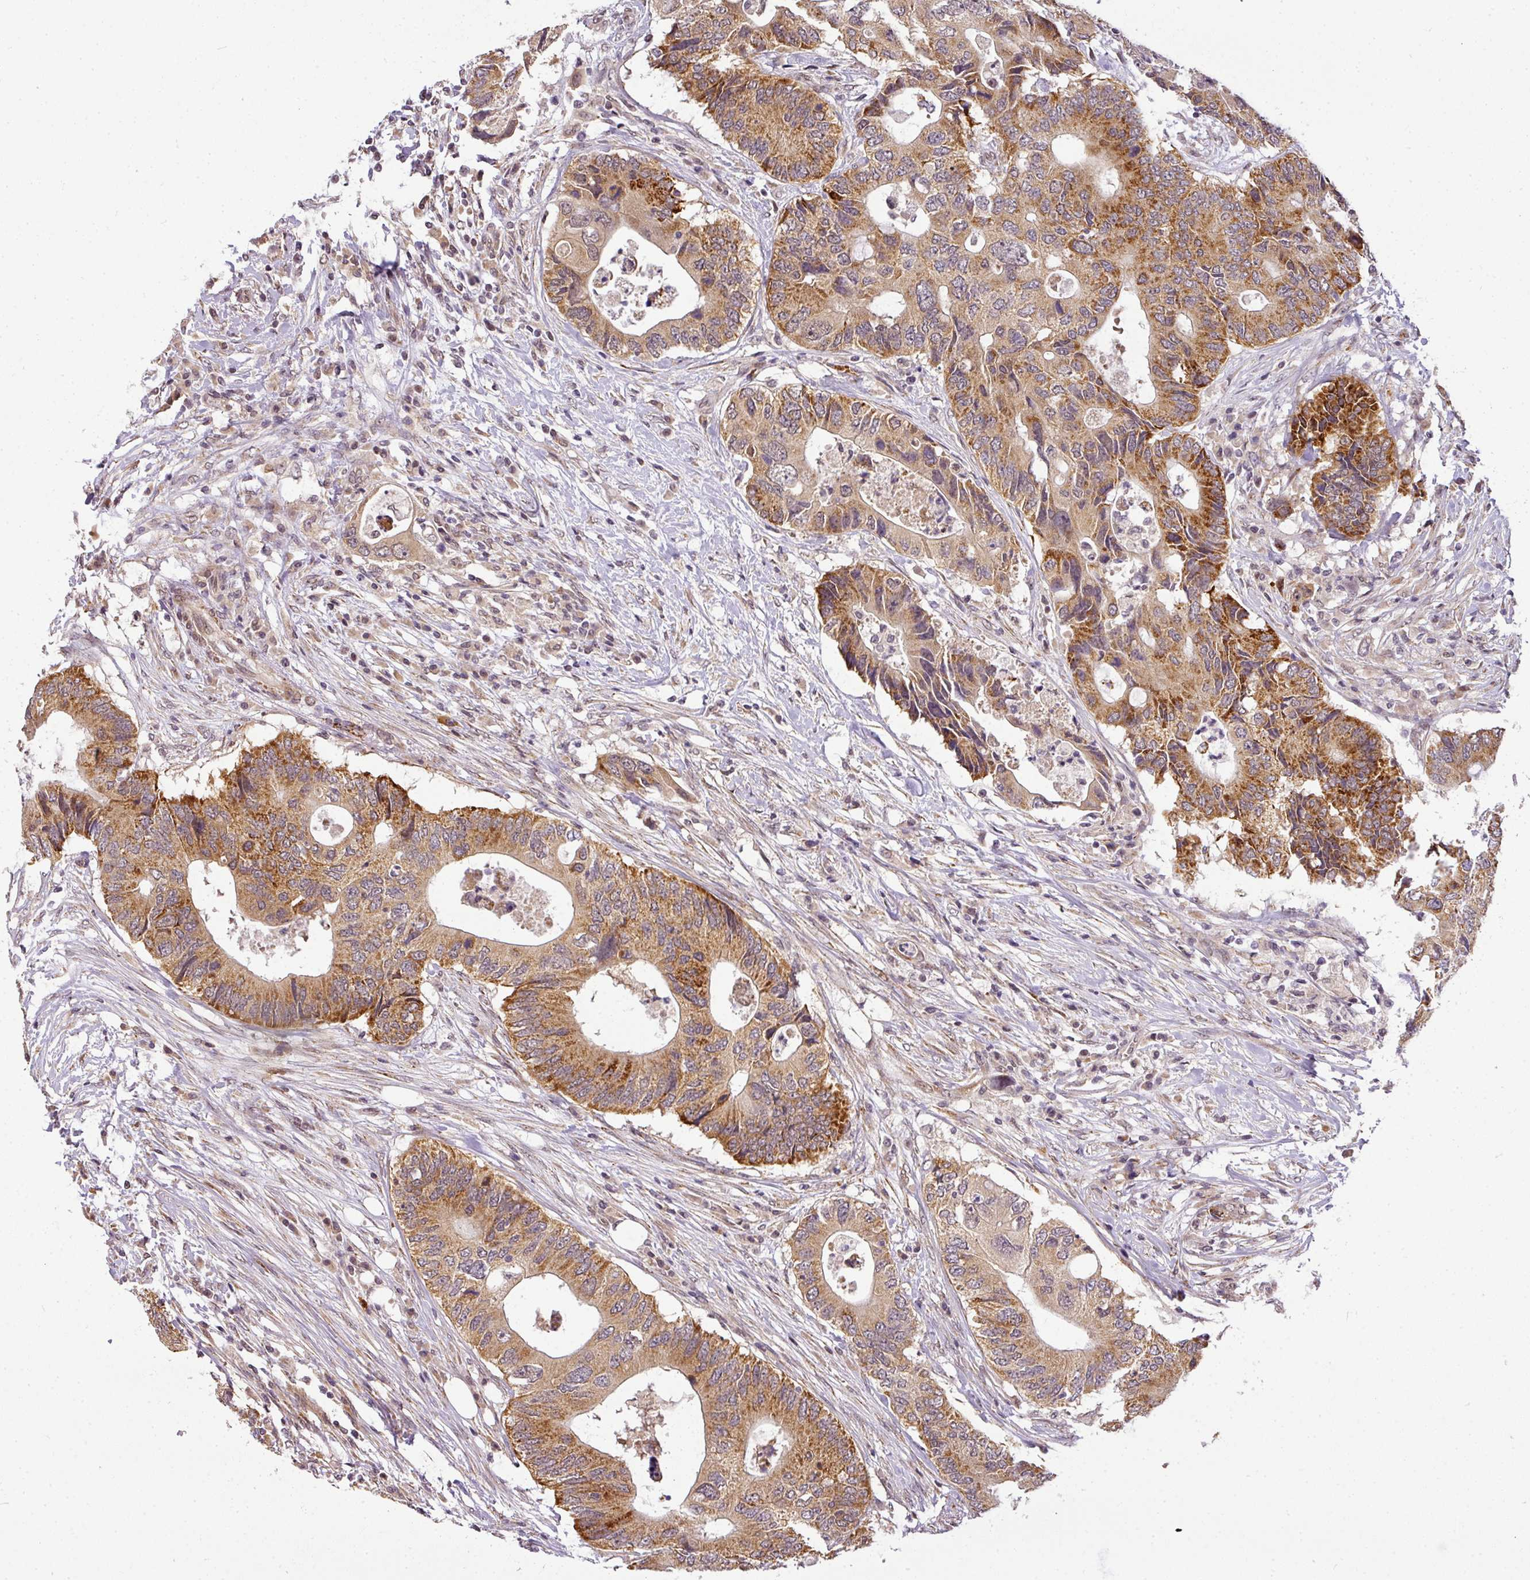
{"staining": {"intensity": "strong", "quantity": ">75%", "location": "cytoplasmic/membranous"}, "tissue": "colorectal cancer", "cell_type": "Tumor cells", "image_type": "cancer", "snomed": [{"axis": "morphology", "description": "Adenocarcinoma, NOS"}, {"axis": "topography", "description": "Colon"}], "caption": "This photomicrograph reveals immunohistochemistry staining of colorectal cancer, with high strong cytoplasmic/membranous positivity in about >75% of tumor cells.", "gene": "C1orf226", "patient": {"sex": "male", "age": 71}}